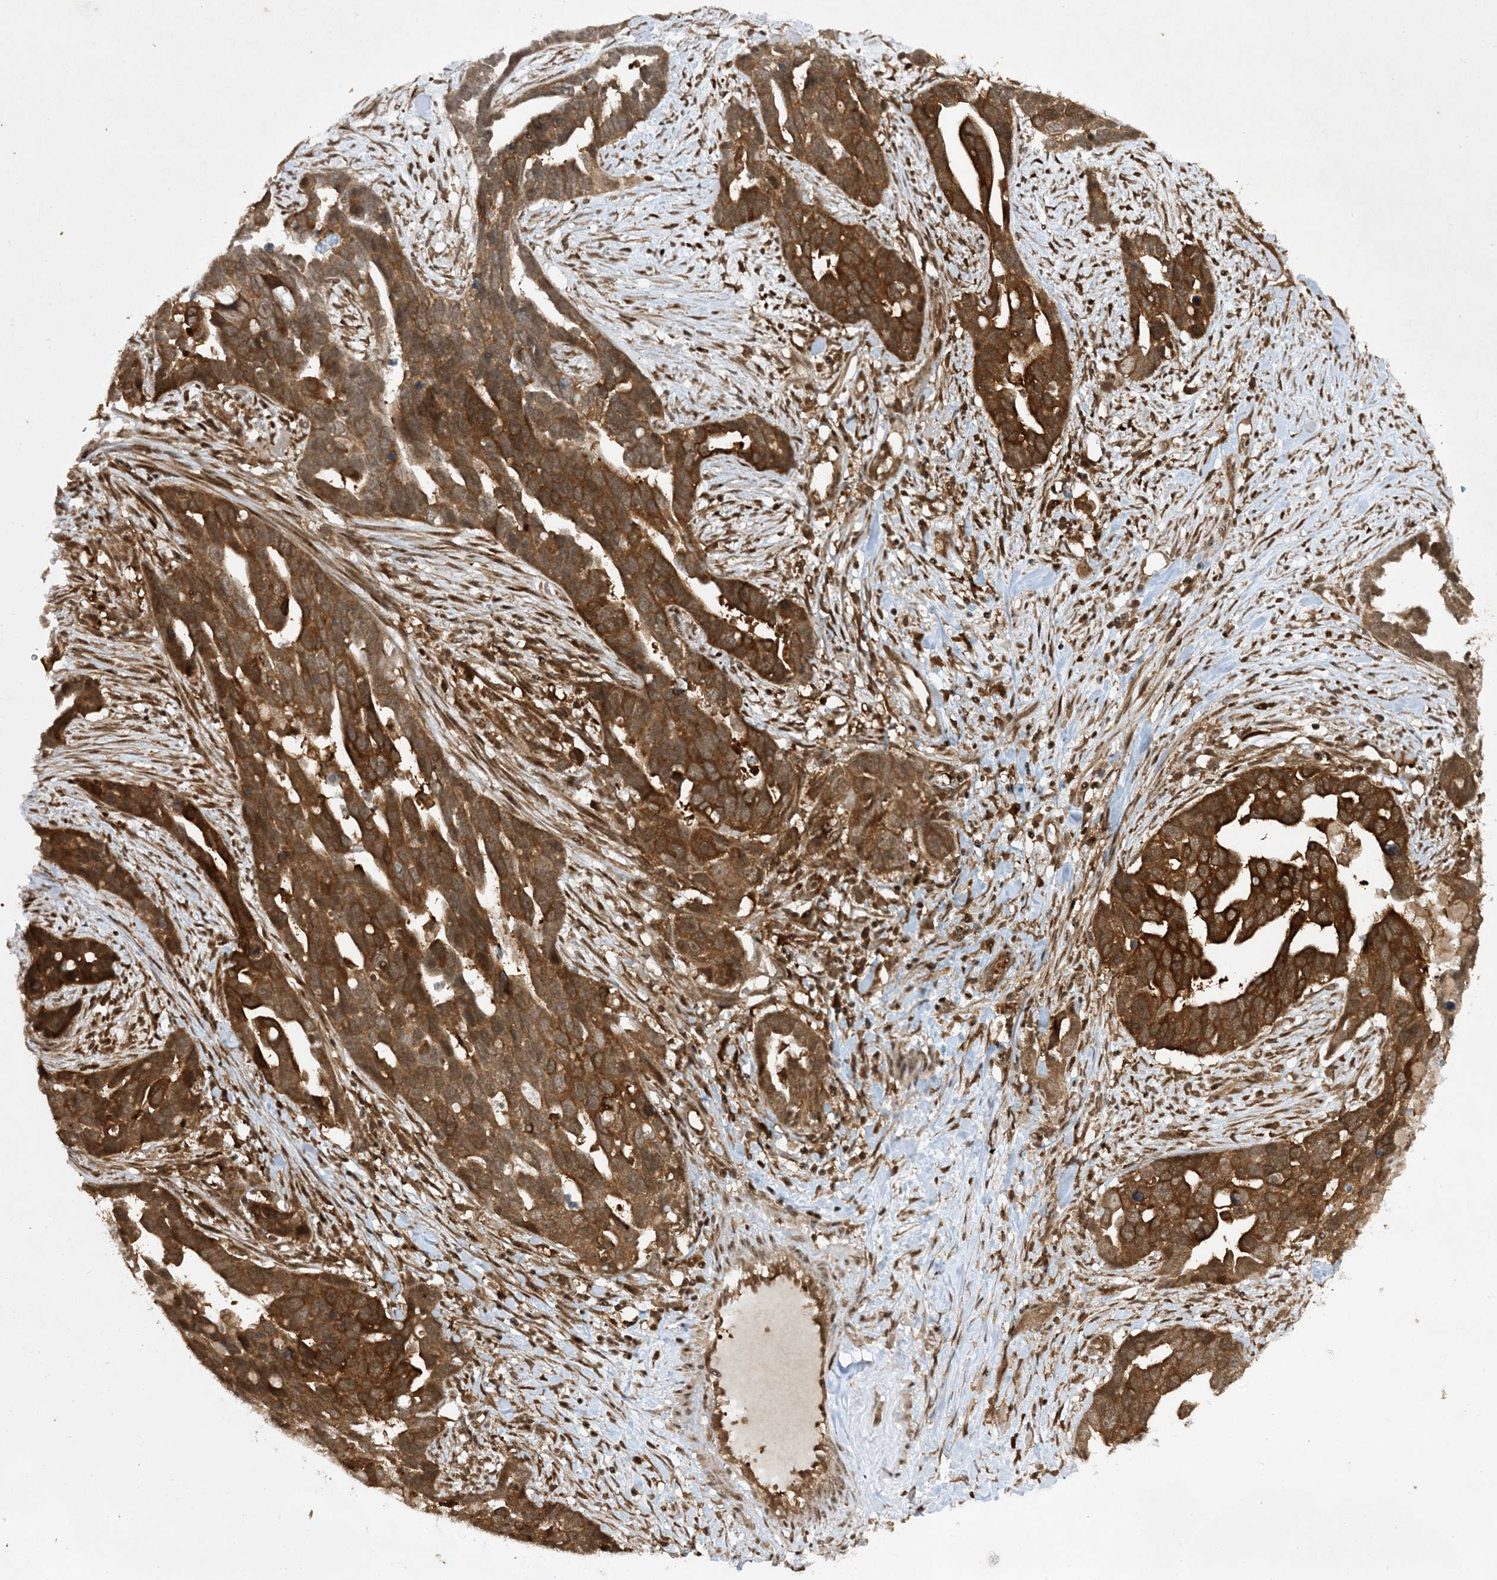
{"staining": {"intensity": "strong", "quantity": ">75%", "location": "cytoplasmic/membranous"}, "tissue": "ovarian cancer", "cell_type": "Tumor cells", "image_type": "cancer", "snomed": [{"axis": "morphology", "description": "Cystadenocarcinoma, serous, NOS"}, {"axis": "topography", "description": "Ovary"}], "caption": "Strong cytoplasmic/membranous protein staining is identified in approximately >75% of tumor cells in serous cystadenocarcinoma (ovarian).", "gene": "CERT1", "patient": {"sex": "female", "age": 54}}